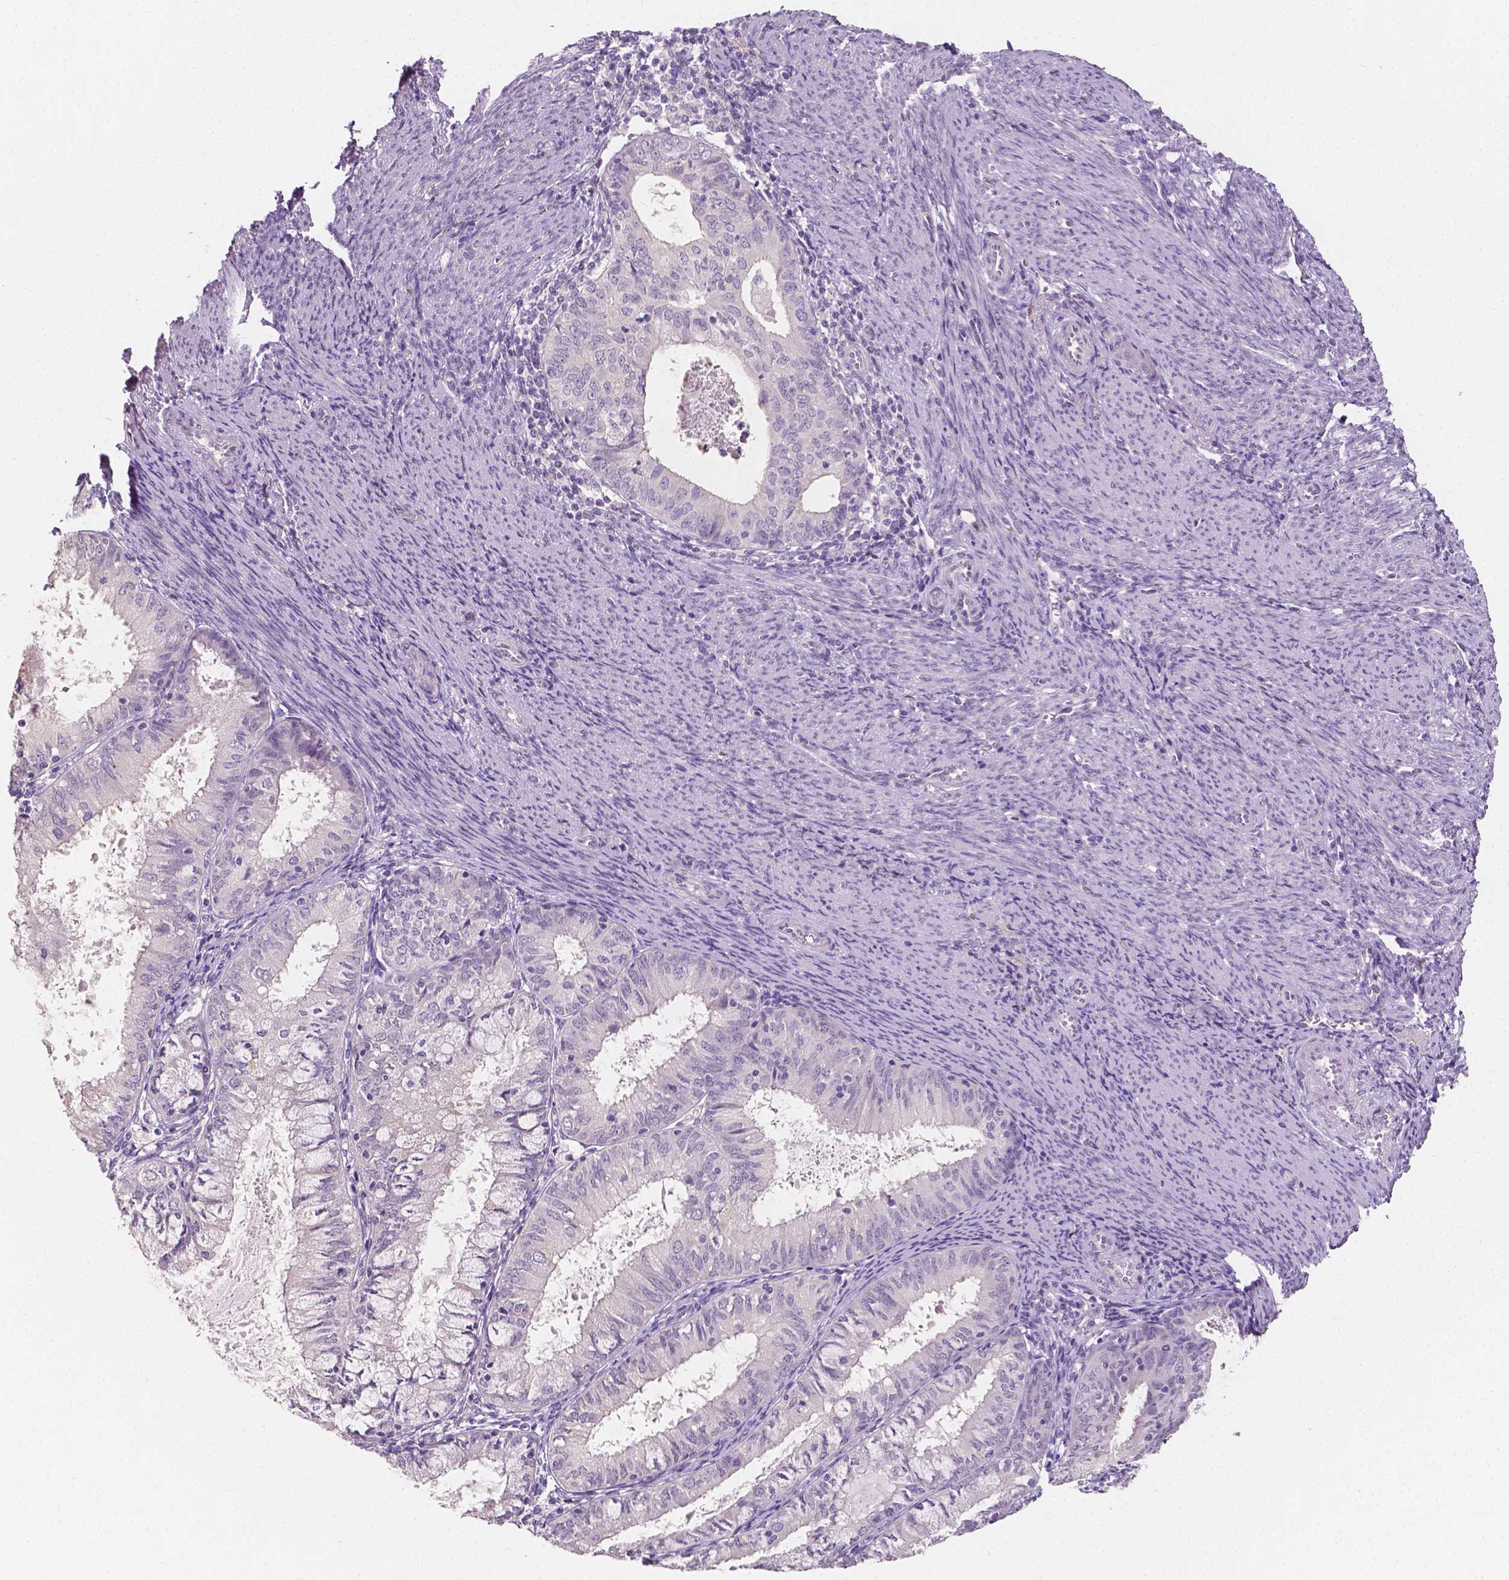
{"staining": {"intensity": "negative", "quantity": "none", "location": "none"}, "tissue": "endometrial cancer", "cell_type": "Tumor cells", "image_type": "cancer", "snomed": [{"axis": "morphology", "description": "Adenocarcinoma, NOS"}, {"axis": "topography", "description": "Endometrium"}], "caption": "IHC histopathology image of neoplastic tissue: endometrial cancer stained with DAB (3,3'-diaminobenzidine) reveals no significant protein positivity in tumor cells.", "gene": "TAL1", "patient": {"sex": "female", "age": 57}}